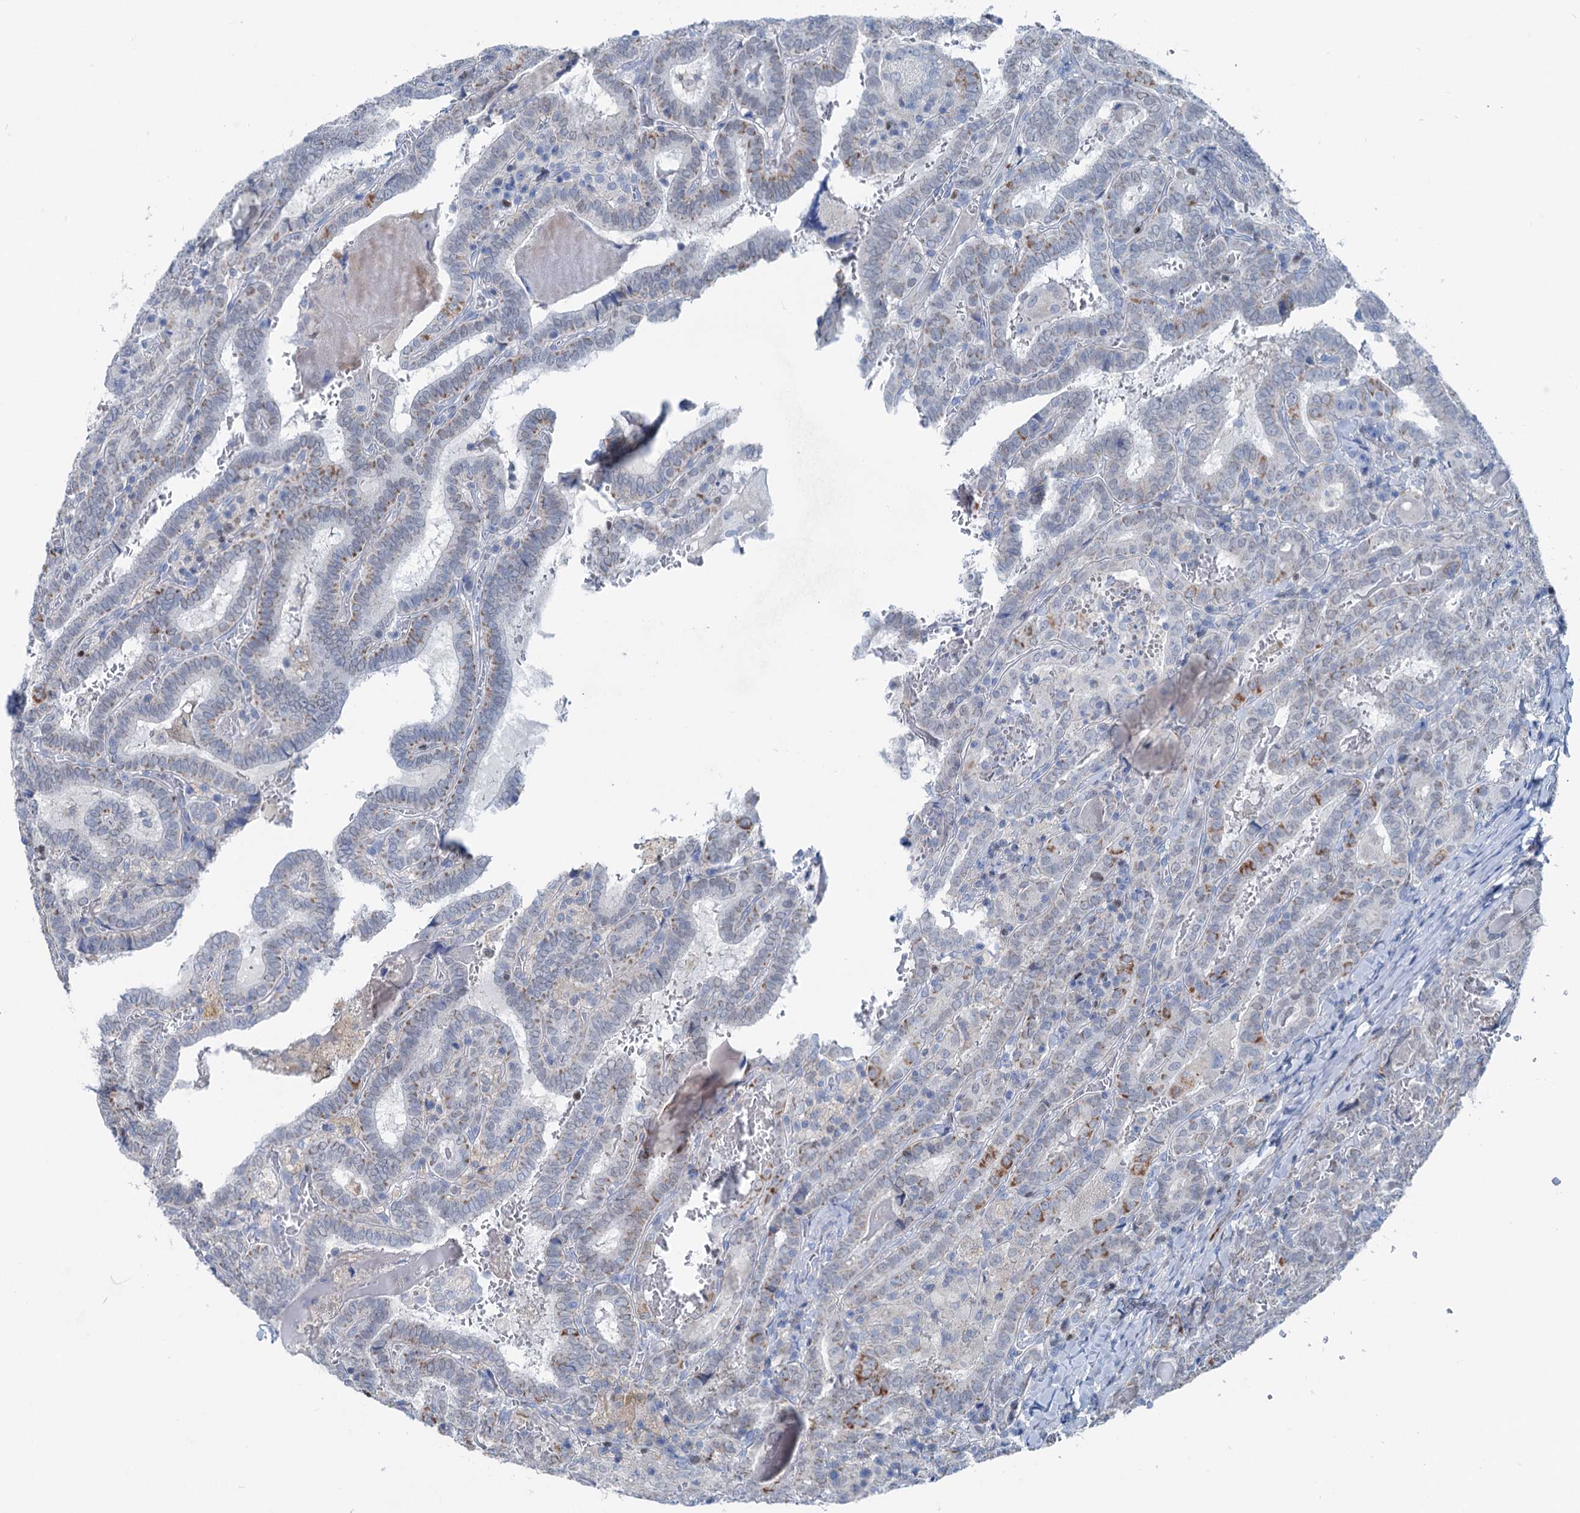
{"staining": {"intensity": "moderate", "quantity": "<25%", "location": "cytoplasmic/membranous"}, "tissue": "thyroid cancer", "cell_type": "Tumor cells", "image_type": "cancer", "snomed": [{"axis": "morphology", "description": "Papillary adenocarcinoma, NOS"}, {"axis": "topography", "description": "Thyroid gland"}], "caption": "Immunohistochemistry (IHC) of human thyroid papillary adenocarcinoma shows low levels of moderate cytoplasmic/membranous positivity in about <25% of tumor cells.", "gene": "ELP4", "patient": {"sex": "female", "age": 72}}